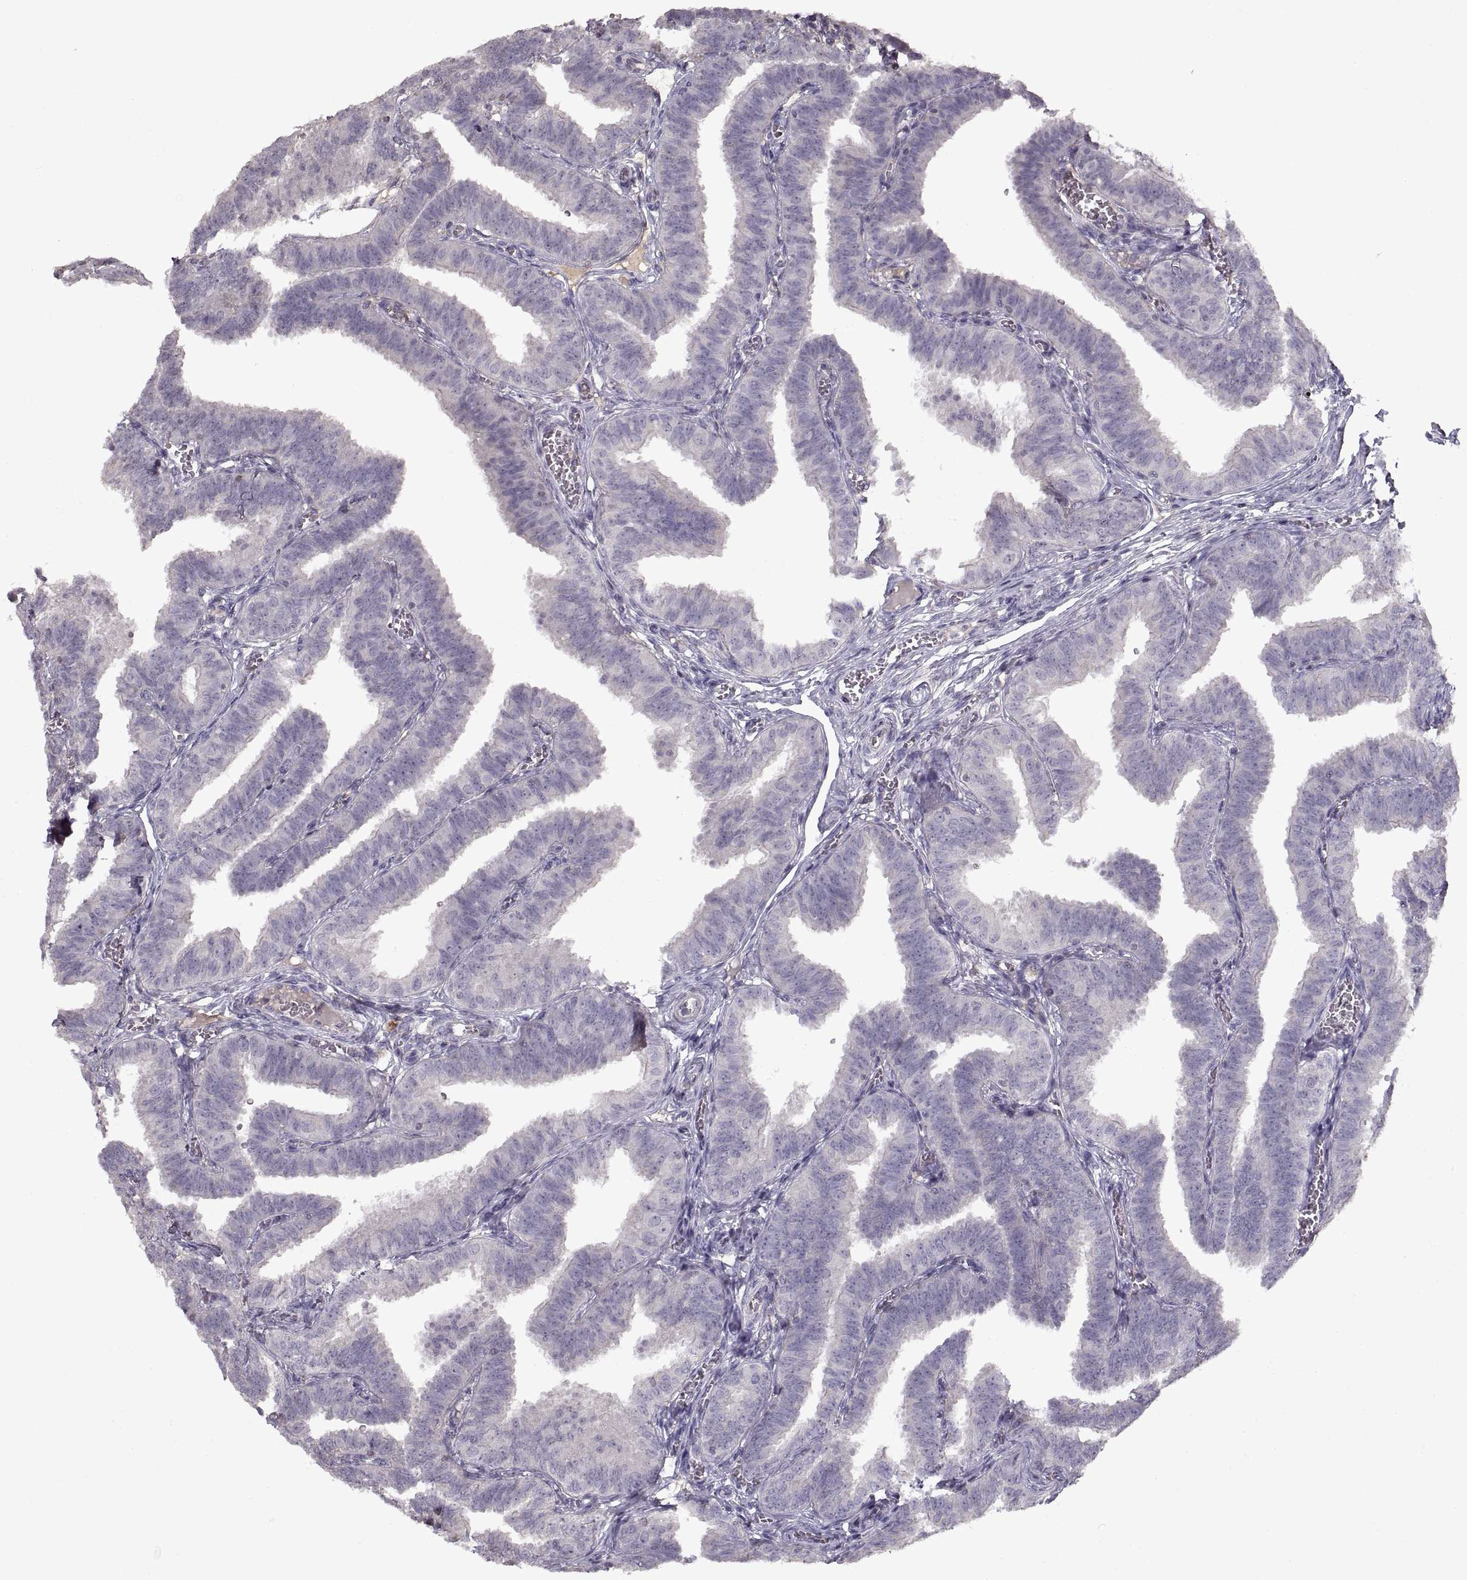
{"staining": {"intensity": "negative", "quantity": "none", "location": "none"}, "tissue": "fallopian tube", "cell_type": "Glandular cells", "image_type": "normal", "snomed": [{"axis": "morphology", "description": "Normal tissue, NOS"}, {"axis": "topography", "description": "Fallopian tube"}], "caption": "Immunohistochemistry (IHC) image of unremarkable fallopian tube: fallopian tube stained with DAB exhibits no significant protein staining in glandular cells. (Brightfield microscopy of DAB immunohistochemistry (IHC) at high magnification).", "gene": "ADAM11", "patient": {"sex": "female", "age": 25}}